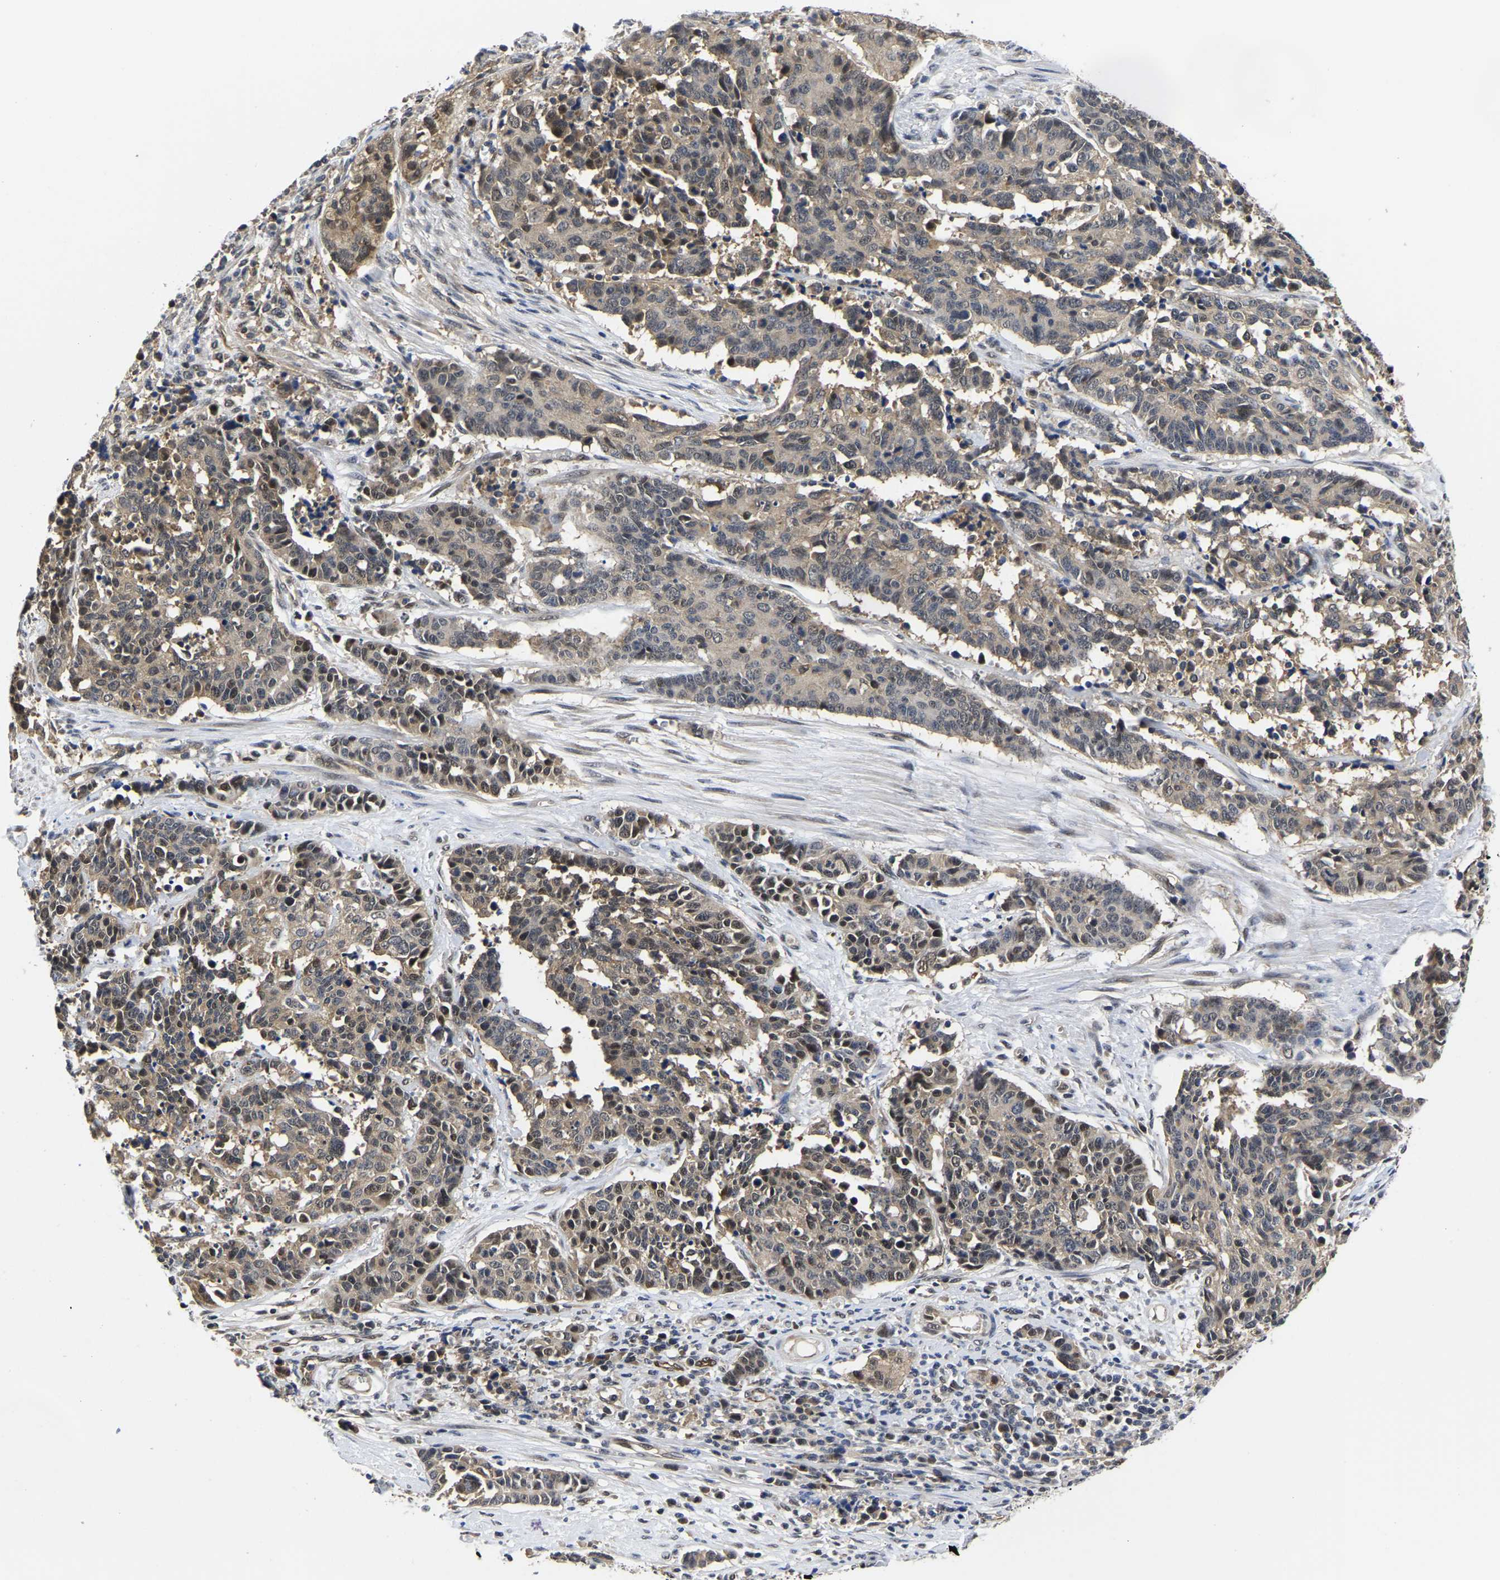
{"staining": {"intensity": "weak", "quantity": ">75%", "location": "cytoplasmic/membranous,nuclear"}, "tissue": "cervical cancer", "cell_type": "Tumor cells", "image_type": "cancer", "snomed": [{"axis": "morphology", "description": "Squamous cell carcinoma, NOS"}, {"axis": "topography", "description": "Cervix"}], "caption": "An image showing weak cytoplasmic/membranous and nuclear expression in about >75% of tumor cells in cervical cancer, as visualized by brown immunohistochemical staining.", "gene": "MCOLN2", "patient": {"sex": "female", "age": 35}}